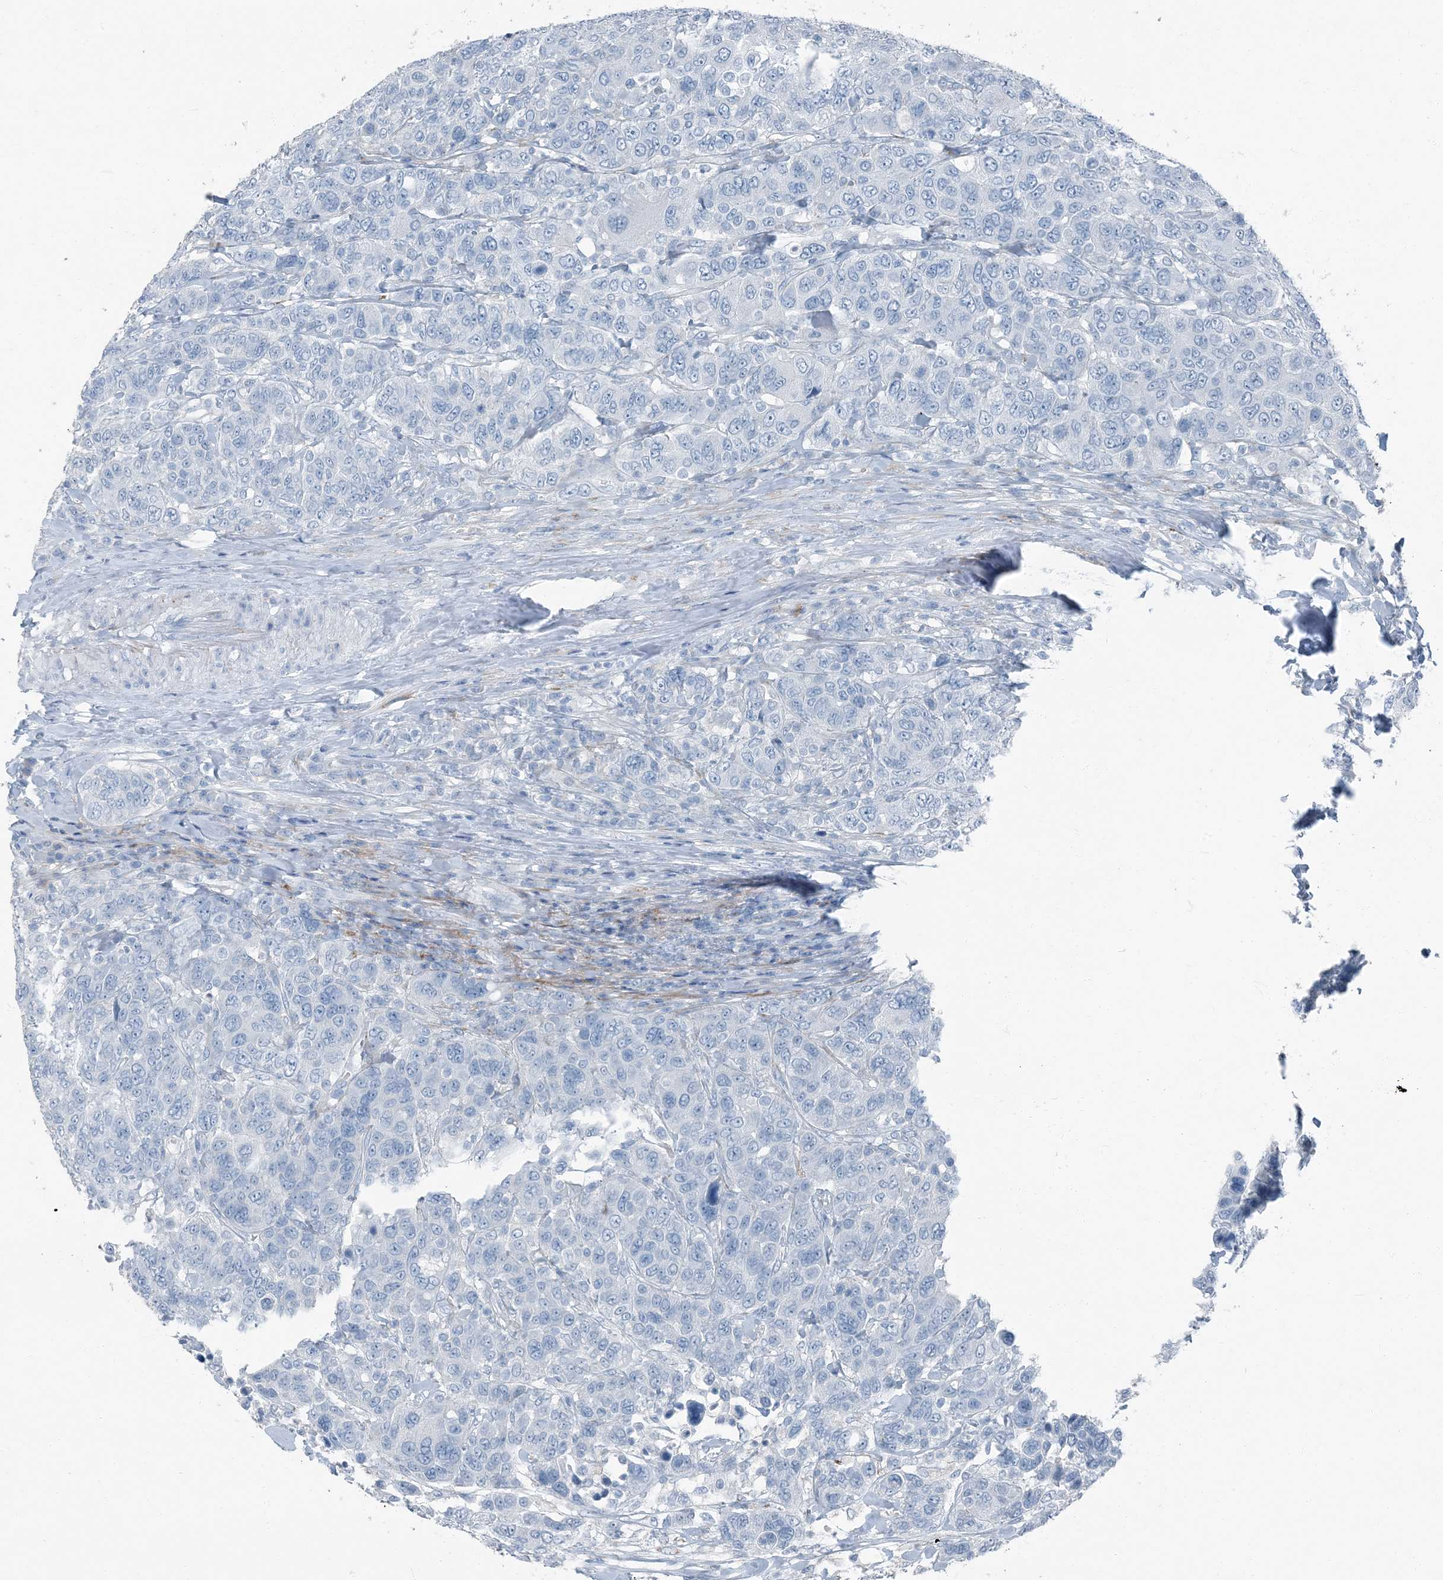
{"staining": {"intensity": "negative", "quantity": "none", "location": "none"}, "tissue": "breast cancer", "cell_type": "Tumor cells", "image_type": "cancer", "snomed": [{"axis": "morphology", "description": "Duct carcinoma"}, {"axis": "topography", "description": "Breast"}], "caption": "High power microscopy photomicrograph of an immunohistochemistry (IHC) photomicrograph of breast cancer, revealing no significant positivity in tumor cells.", "gene": "FAM162A", "patient": {"sex": "female", "age": 37}}